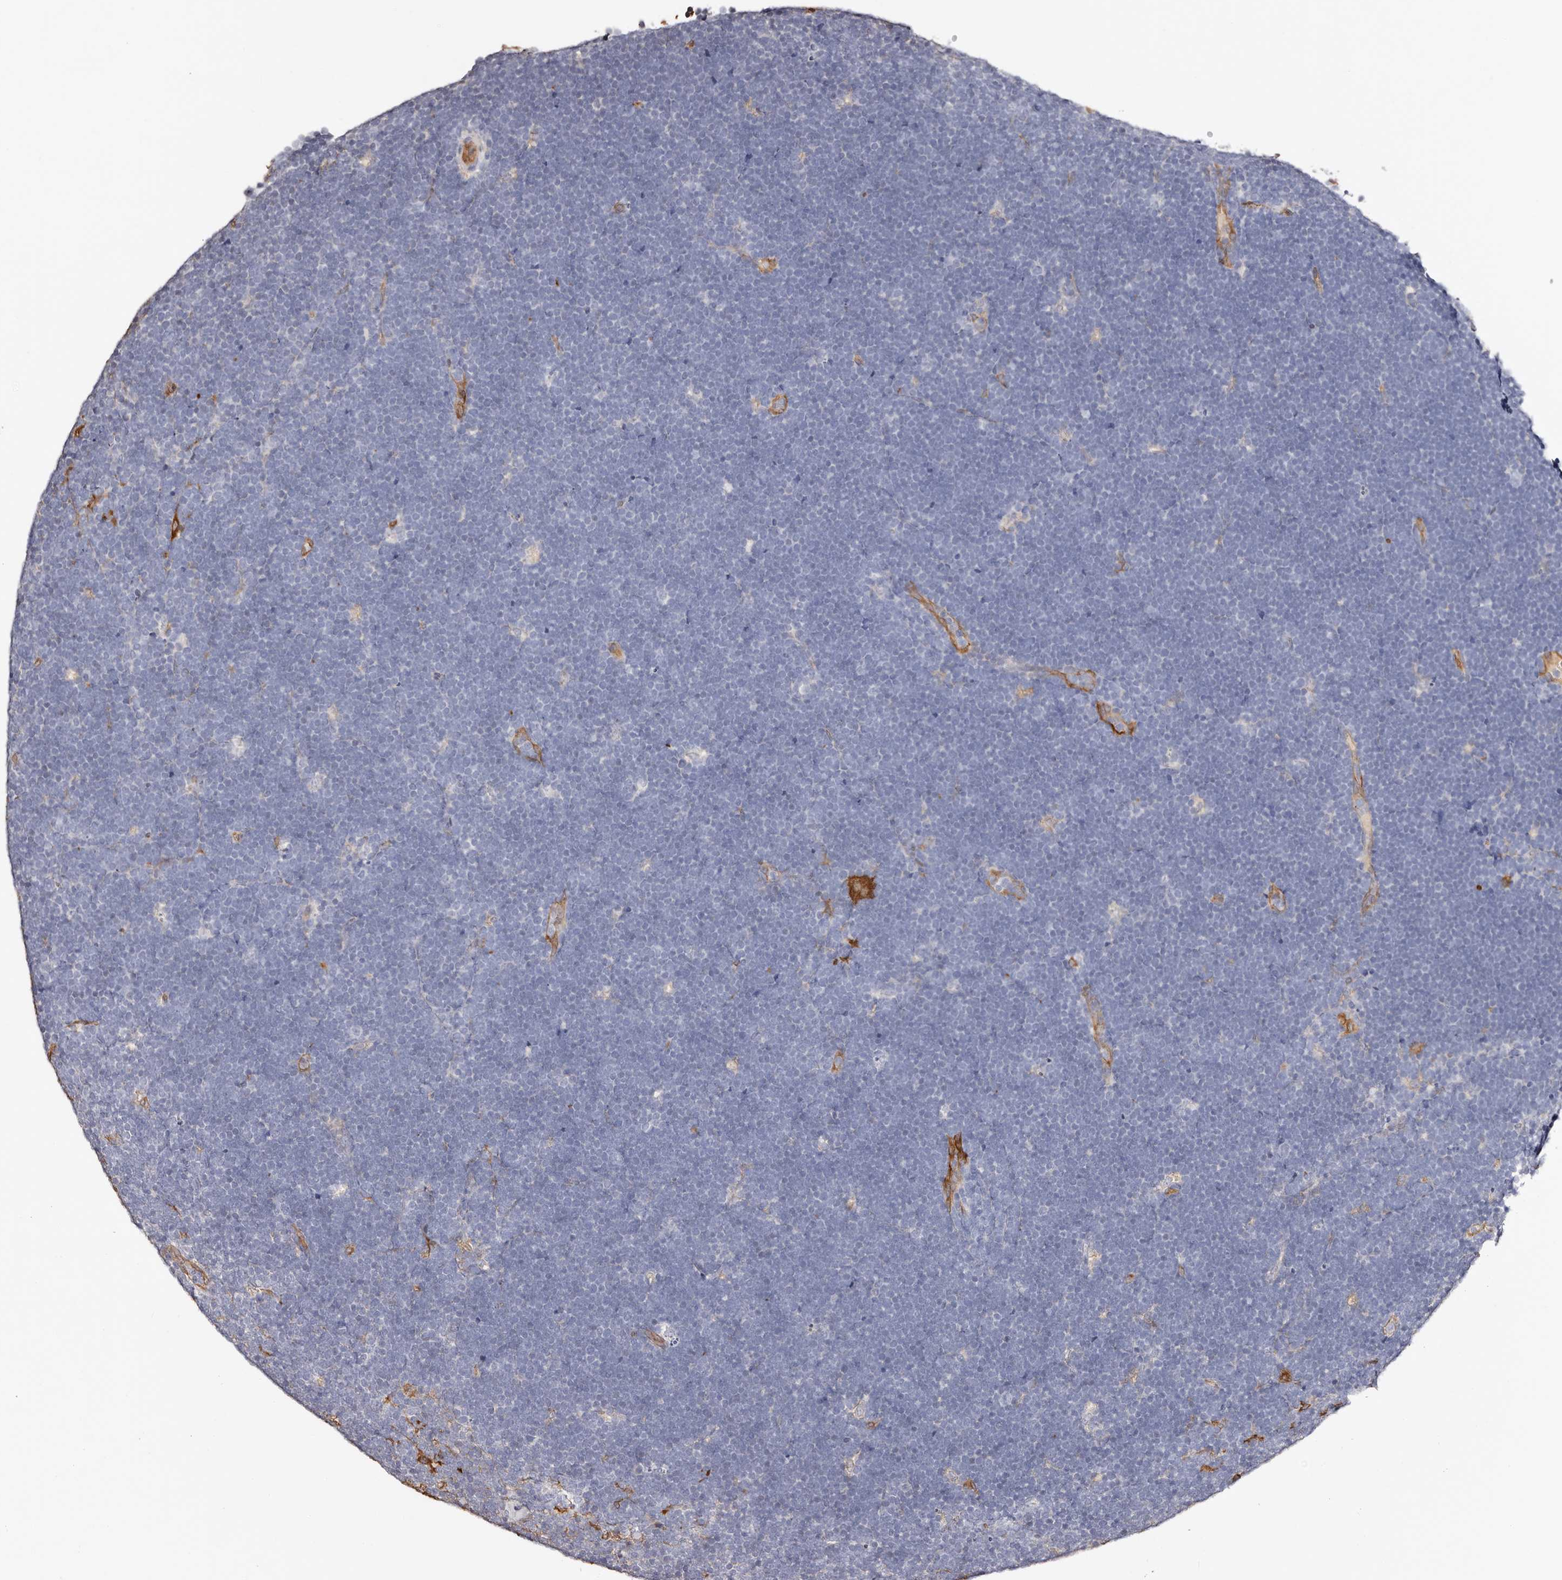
{"staining": {"intensity": "negative", "quantity": "none", "location": "none"}, "tissue": "lymphoma", "cell_type": "Tumor cells", "image_type": "cancer", "snomed": [{"axis": "morphology", "description": "Malignant lymphoma, non-Hodgkin's type, High grade"}, {"axis": "topography", "description": "Lymph node"}], "caption": "High magnification brightfield microscopy of lymphoma stained with DAB (3,3'-diaminobenzidine) (brown) and counterstained with hematoxylin (blue): tumor cells show no significant expression.", "gene": "TGM2", "patient": {"sex": "male", "age": 13}}